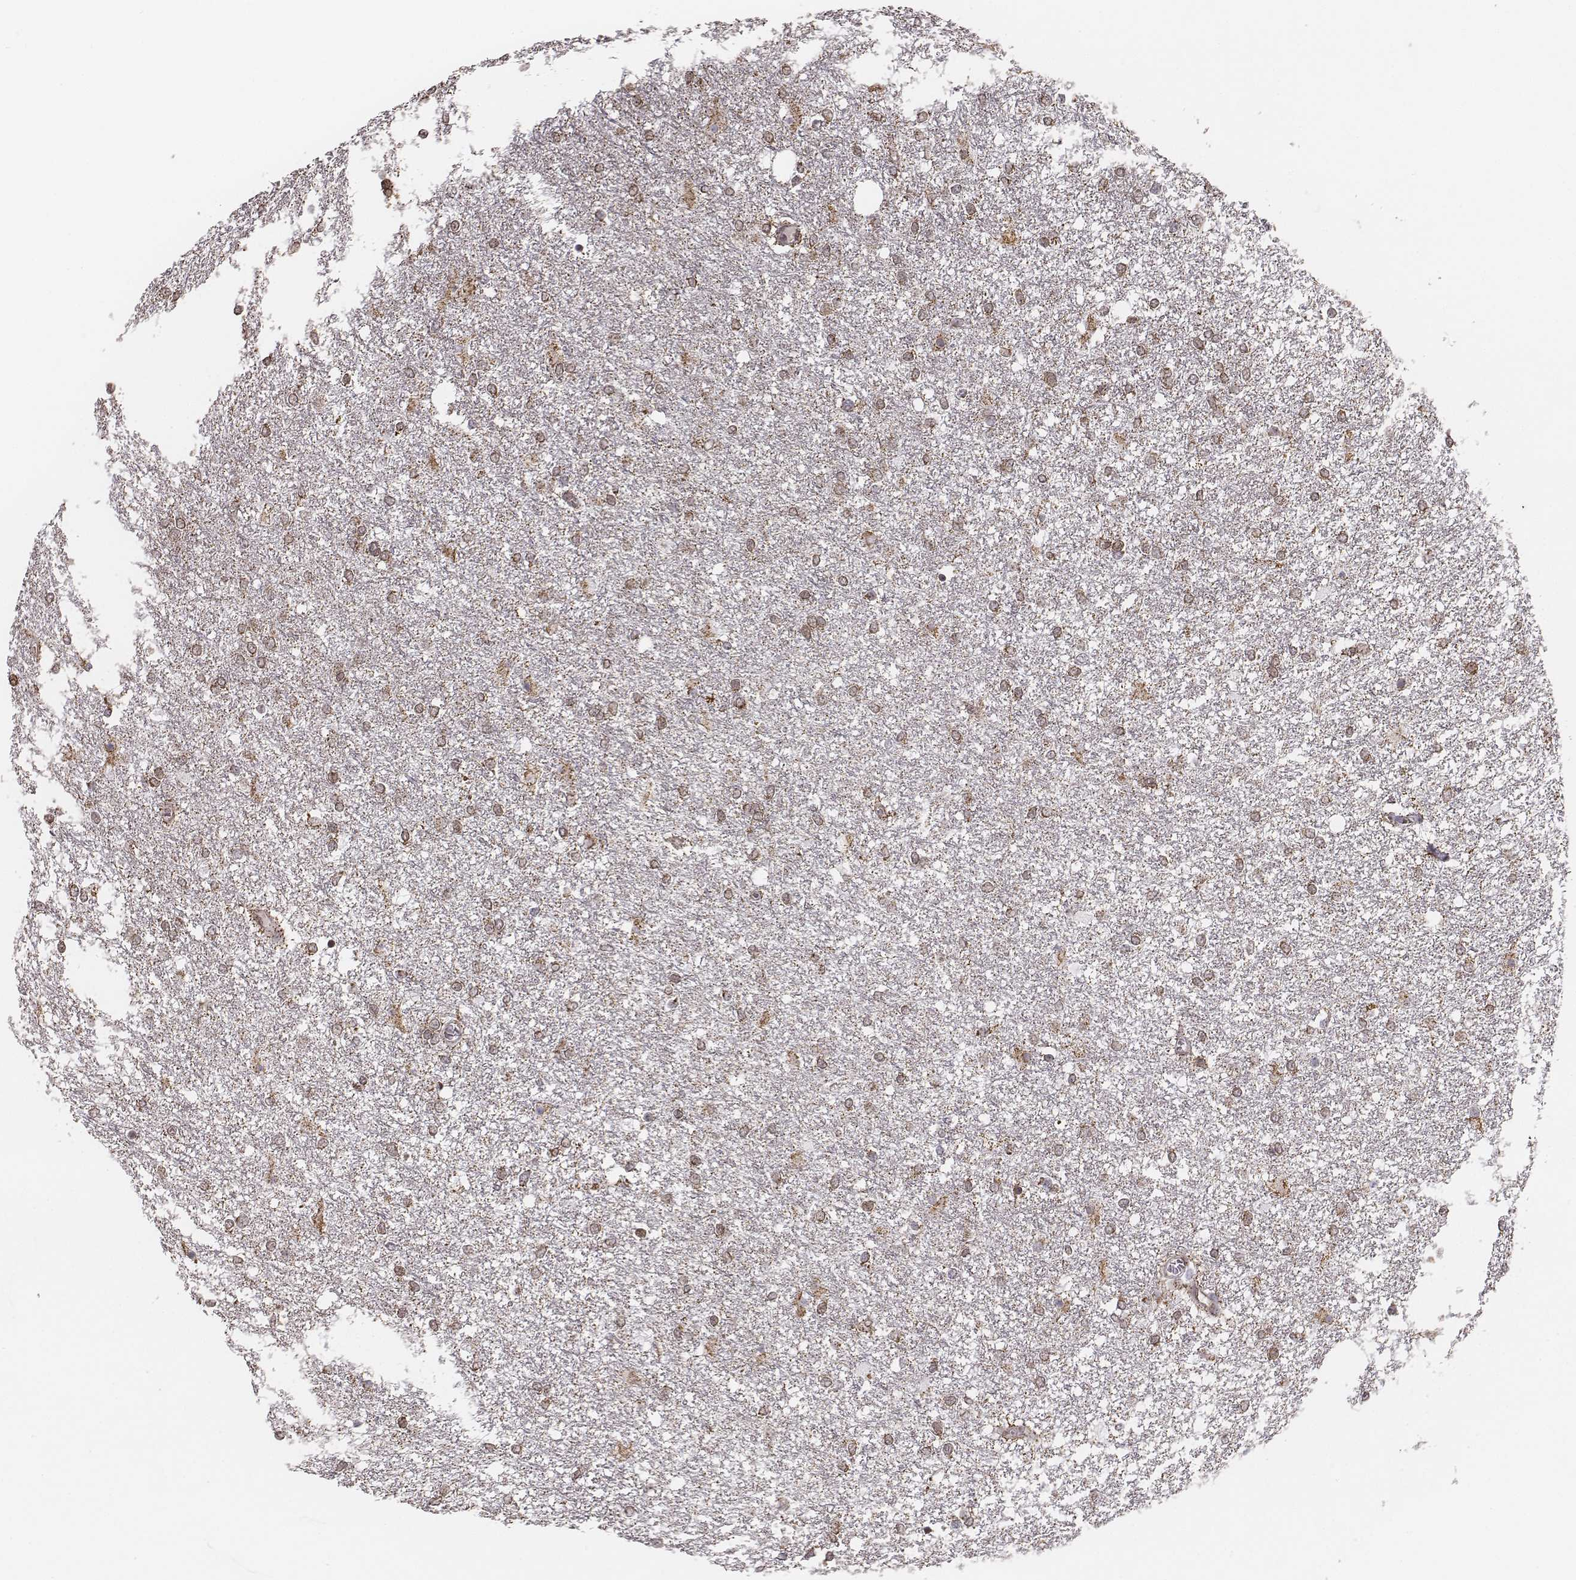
{"staining": {"intensity": "moderate", "quantity": "25%-75%", "location": "cytoplasmic/membranous"}, "tissue": "glioma", "cell_type": "Tumor cells", "image_type": "cancer", "snomed": [{"axis": "morphology", "description": "Glioma, malignant, High grade"}, {"axis": "topography", "description": "Brain"}], "caption": "This micrograph reveals IHC staining of human glioma, with medium moderate cytoplasmic/membranous staining in approximately 25%-75% of tumor cells.", "gene": "ACOT2", "patient": {"sex": "female", "age": 61}}